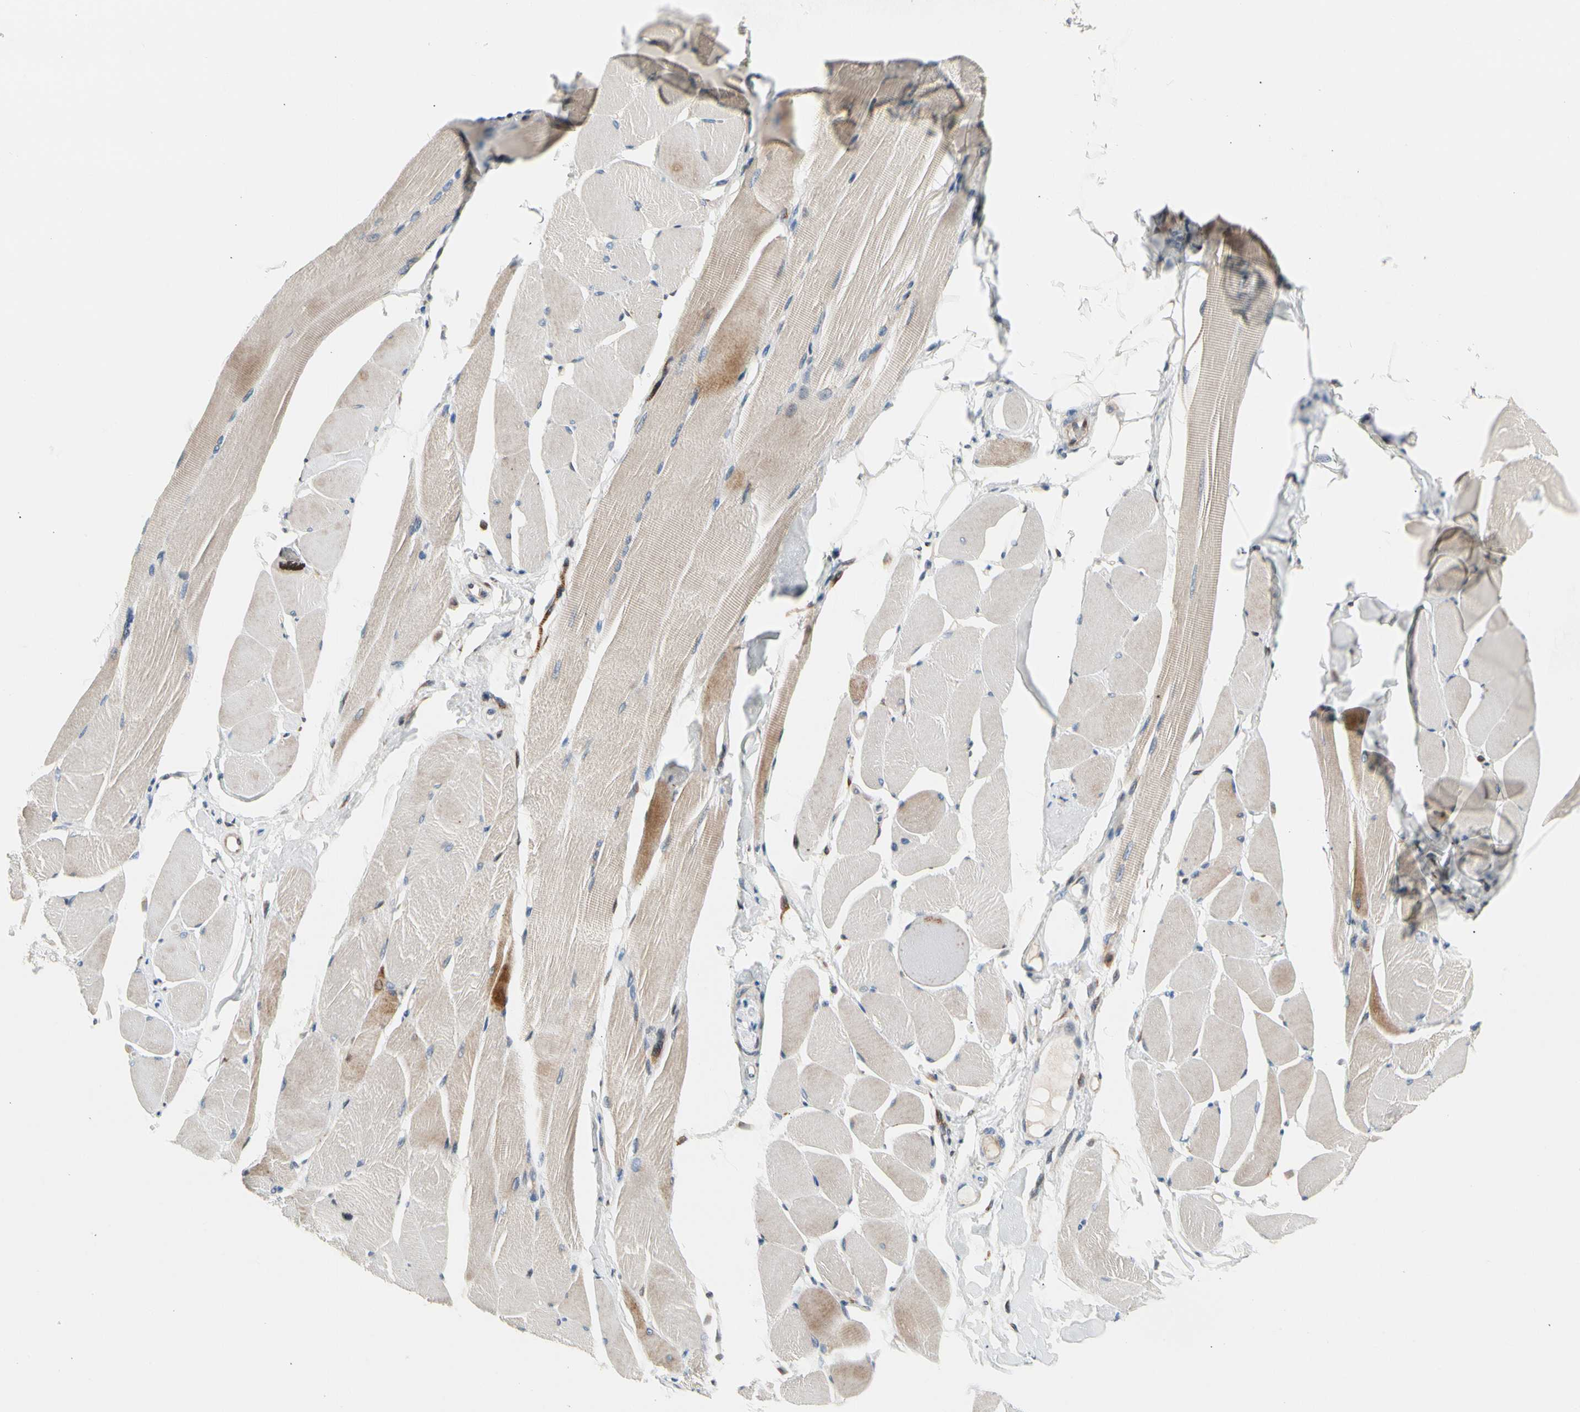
{"staining": {"intensity": "weak", "quantity": ">75%", "location": "cytoplasmic/membranous"}, "tissue": "skeletal muscle", "cell_type": "Myocytes", "image_type": "normal", "snomed": [{"axis": "morphology", "description": "Normal tissue, NOS"}, {"axis": "topography", "description": "Skeletal muscle"}, {"axis": "topography", "description": "Peripheral nerve tissue"}], "caption": "Immunohistochemical staining of normal human skeletal muscle shows weak cytoplasmic/membranous protein expression in approximately >75% of myocytes.", "gene": "MAP3K3", "patient": {"sex": "female", "age": 84}}